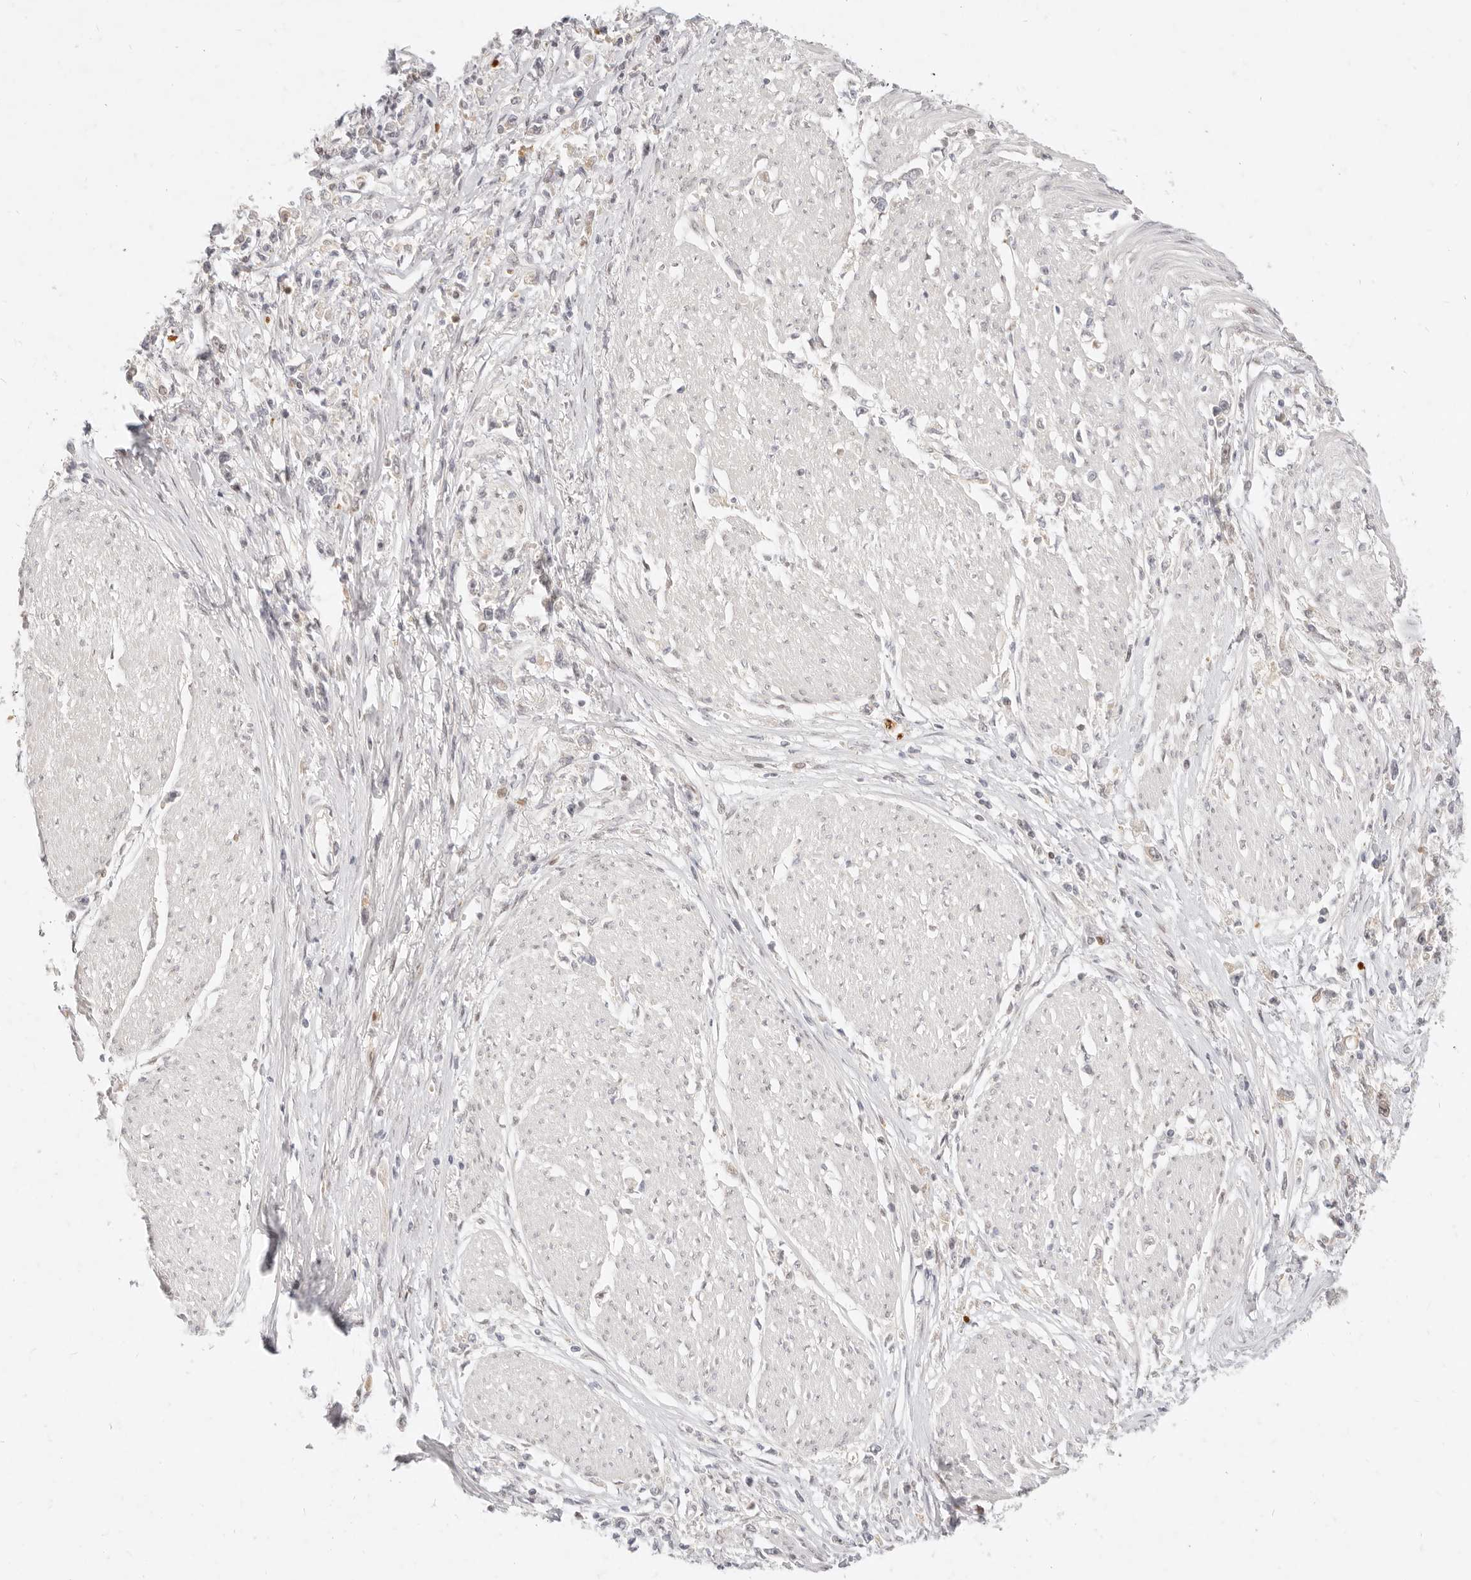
{"staining": {"intensity": "negative", "quantity": "none", "location": "none"}, "tissue": "stomach cancer", "cell_type": "Tumor cells", "image_type": "cancer", "snomed": [{"axis": "morphology", "description": "Adenocarcinoma, NOS"}, {"axis": "topography", "description": "Stomach"}], "caption": "High magnification brightfield microscopy of stomach cancer stained with DAB (brown) and counterstained with hematoxylin (blue): tumor cells show no significant positivity. Nuclei are stained in blue.", "gene": "ASCL3", "patient": {"sex": "female", "age": 59}}